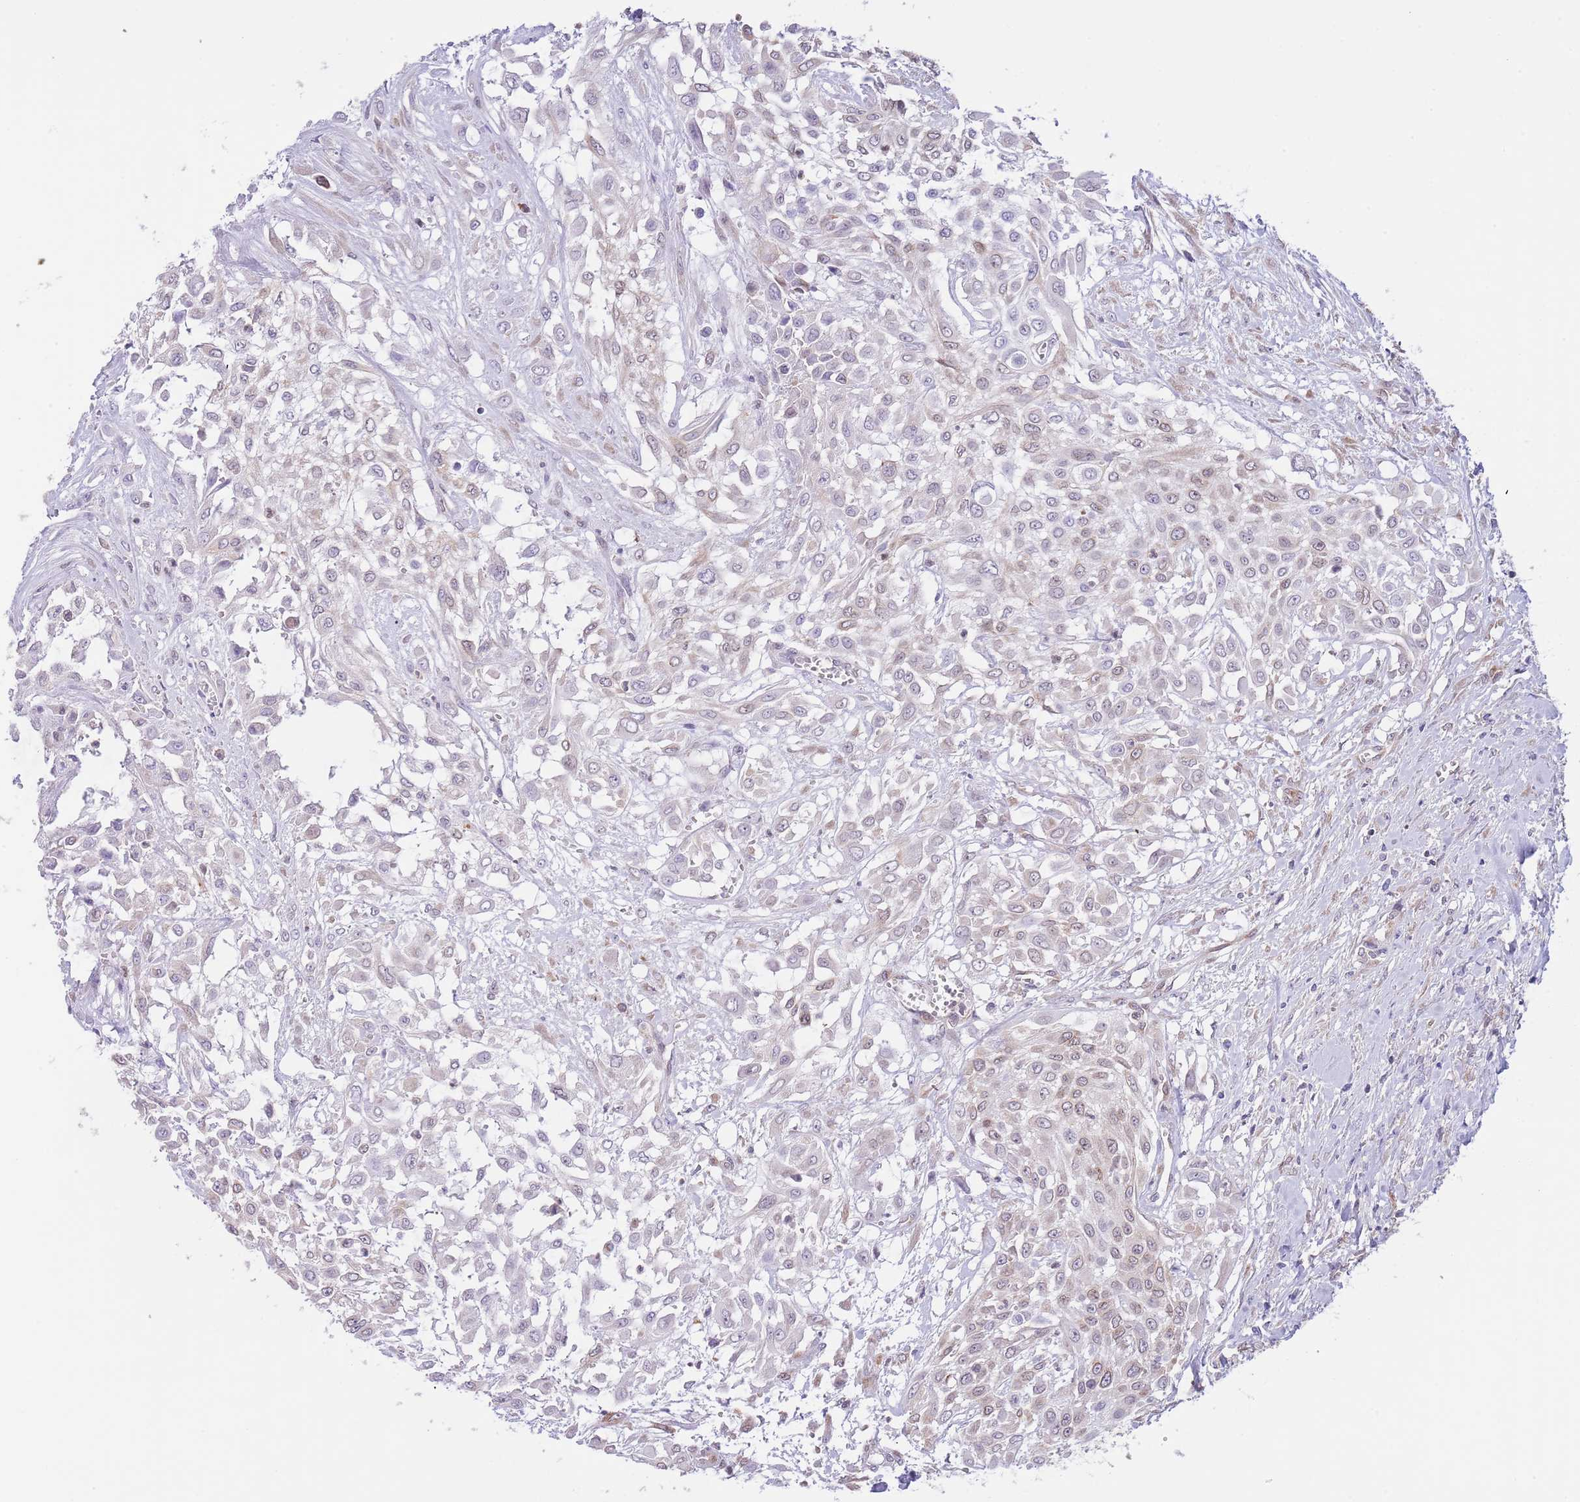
{"staining": {"intensity": "weak", "quantity": "<25%", "location": "cytoplasmic/membranous"}, "tissue": "urothelial cancer", "cell_type": "Tumor cells", "image_type": "cancer", "snomed": [{"axis": "morphology", "description": "Urothelial carcinoma, High grade"}, {"axis": "topography", "description": "Urinary bladder"}], "caption": "Immunohistochemistry (IHC) of urothelial carcinoma (high-grade) exhibits no positivity in tumor cells. Brightfield microscopy of immunohistochemistry (IHC) stained with DAB (brown) and hematoxylin (blue), captured at high magnification.", "gene": "EBPL", "patient": {"sex": "male", "age": 57}}